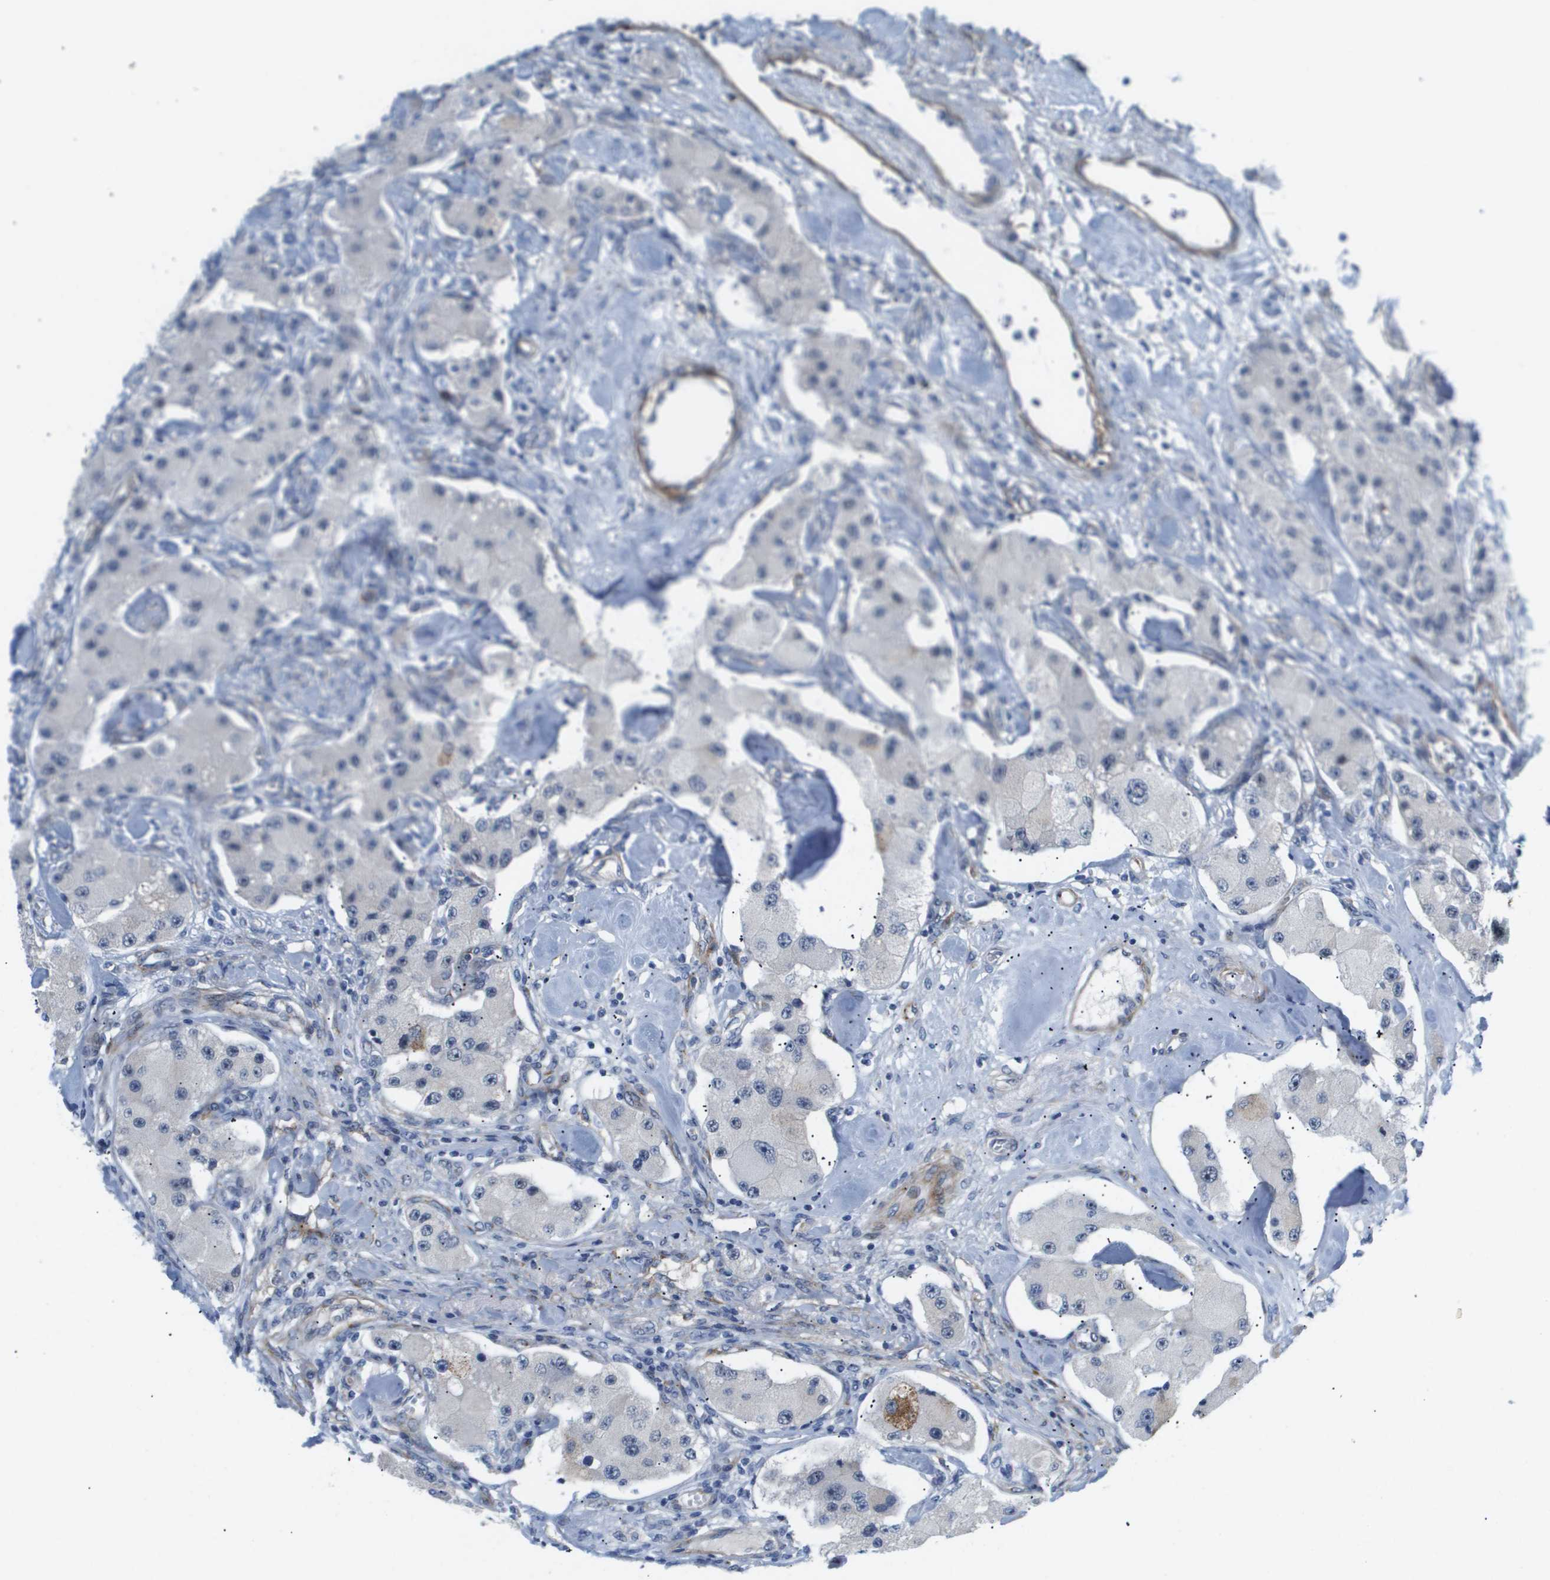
{"staining": {"intensity": "negative", "quantity": "none", "location": "none"}, "tissue": "carcinoid", "cell_type": "Tumor cells", "image_type": "cancer", "snomed": [{"axis": "morphology", "description": "Carcinoid, malignant, NOS"}, {"axis": "topography", "description": "Pancreas"}], "caption": "Immunohistochemistry (IHC) micrograph of neoplastic tissue: carcinoid stained with DAB shows no significant protein expression in tumor cells. (Brightfield microscopy of DAB (3,3'-diaminobenzidine) IHC at high magnification).", "gene": "OTUD5", "patient": {"sex": "male", "age": 41}}